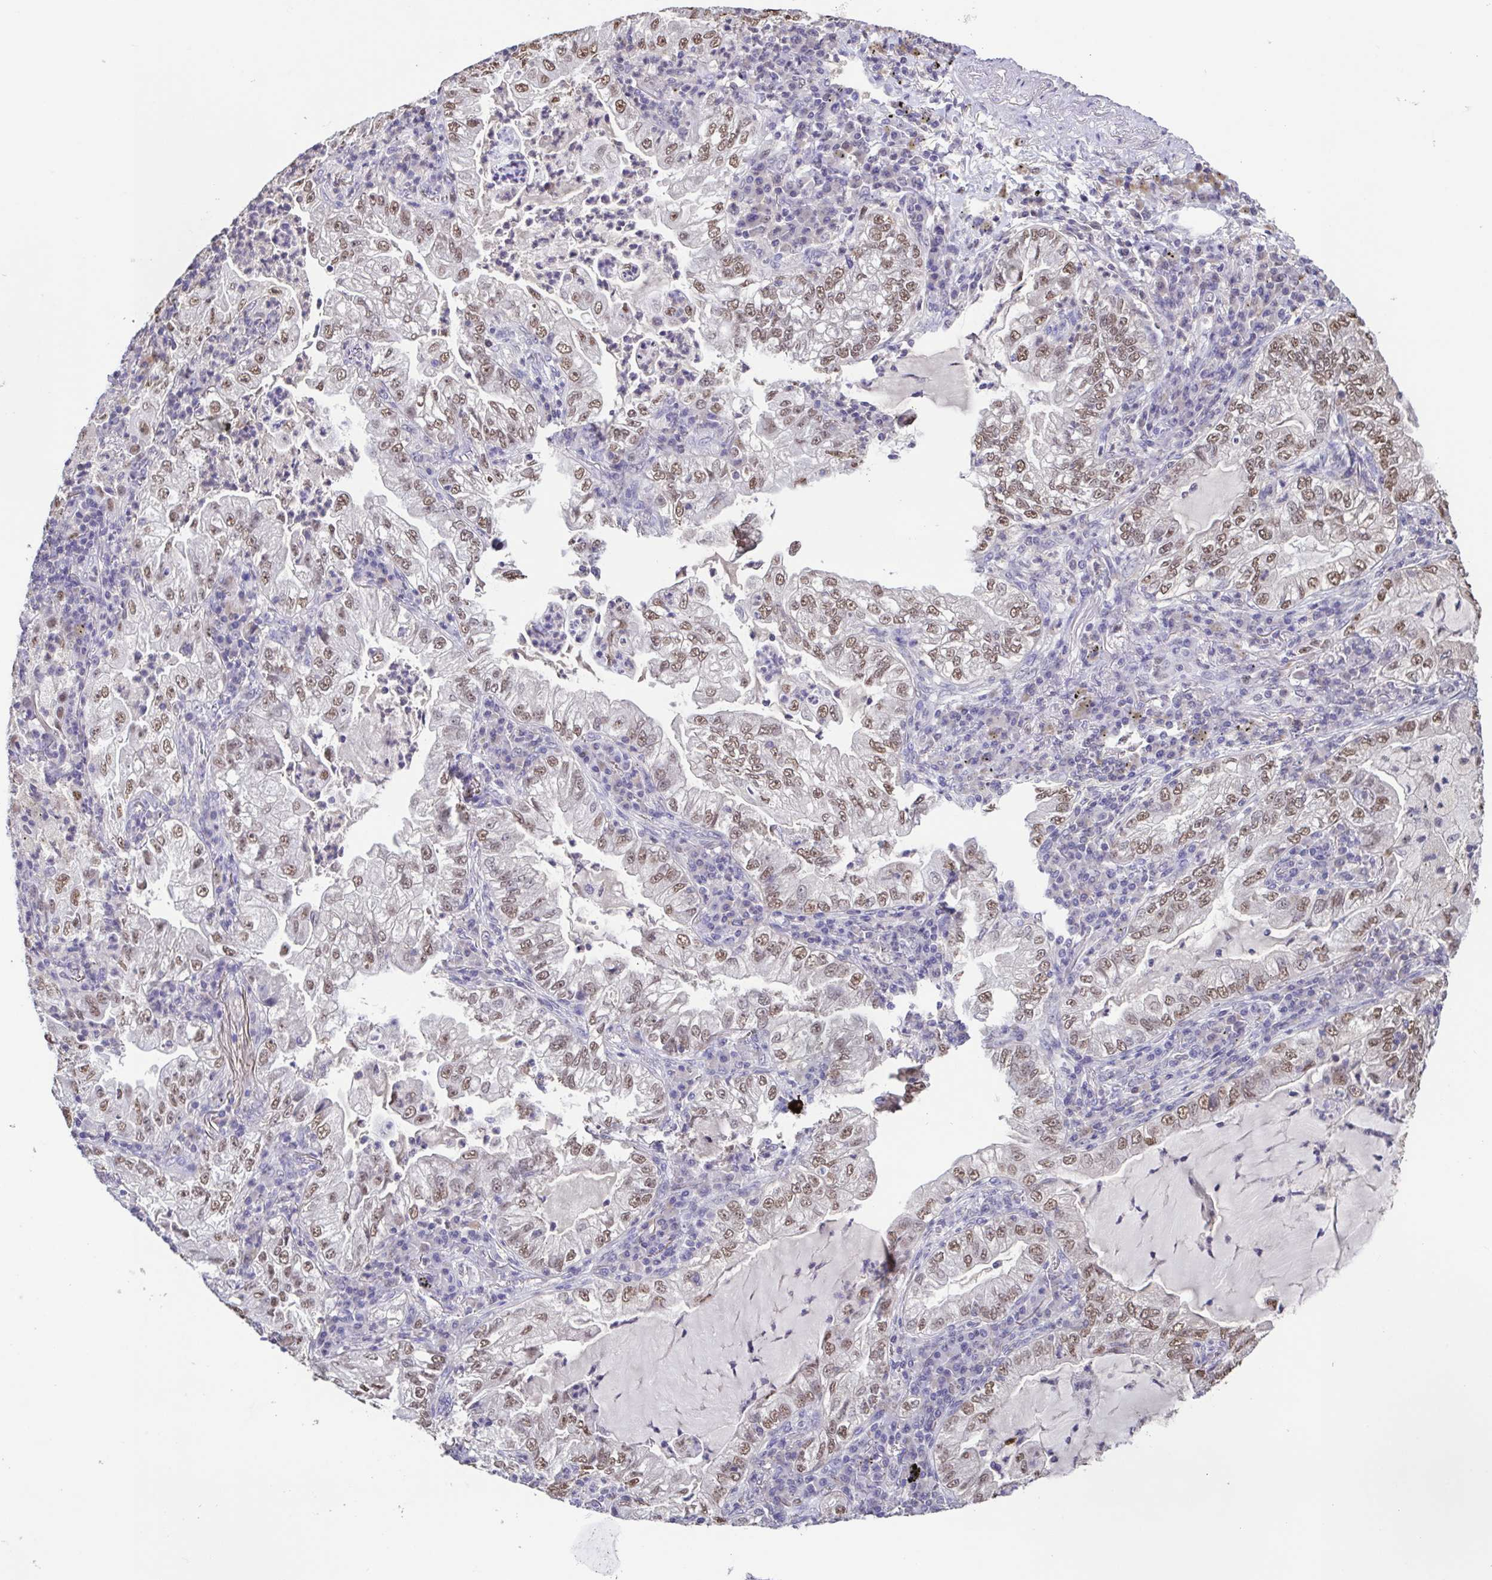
{"staining": {"intensity": "moderate", "quantity": ">75%", "location": "nuclear"}, "tissue": "lung cancer", "cell_type": "Tumor cells", "image_type": "cancer", "snomed": [{"axis": "morphology", "description": "Adenocarcinoma, NOS"}, {"axis": "topography", "description": "Lung"}], "caption": "An immunohistochemistry (IHC) photomicrograph of tumor tissue is shown. Protein staining in brown highlights moderate nuclear positivity in lung adenocarcinoma within tumor cells. The staining was performed using DAB (3,3'-diaminobenzidine) to visualize the protein expression in brown, while the nuclei were stained in blue with hematoxylin (Magnification: 20x).", "gene": "ACTRT3", "patient": {"sex": "female", "age": 73}}